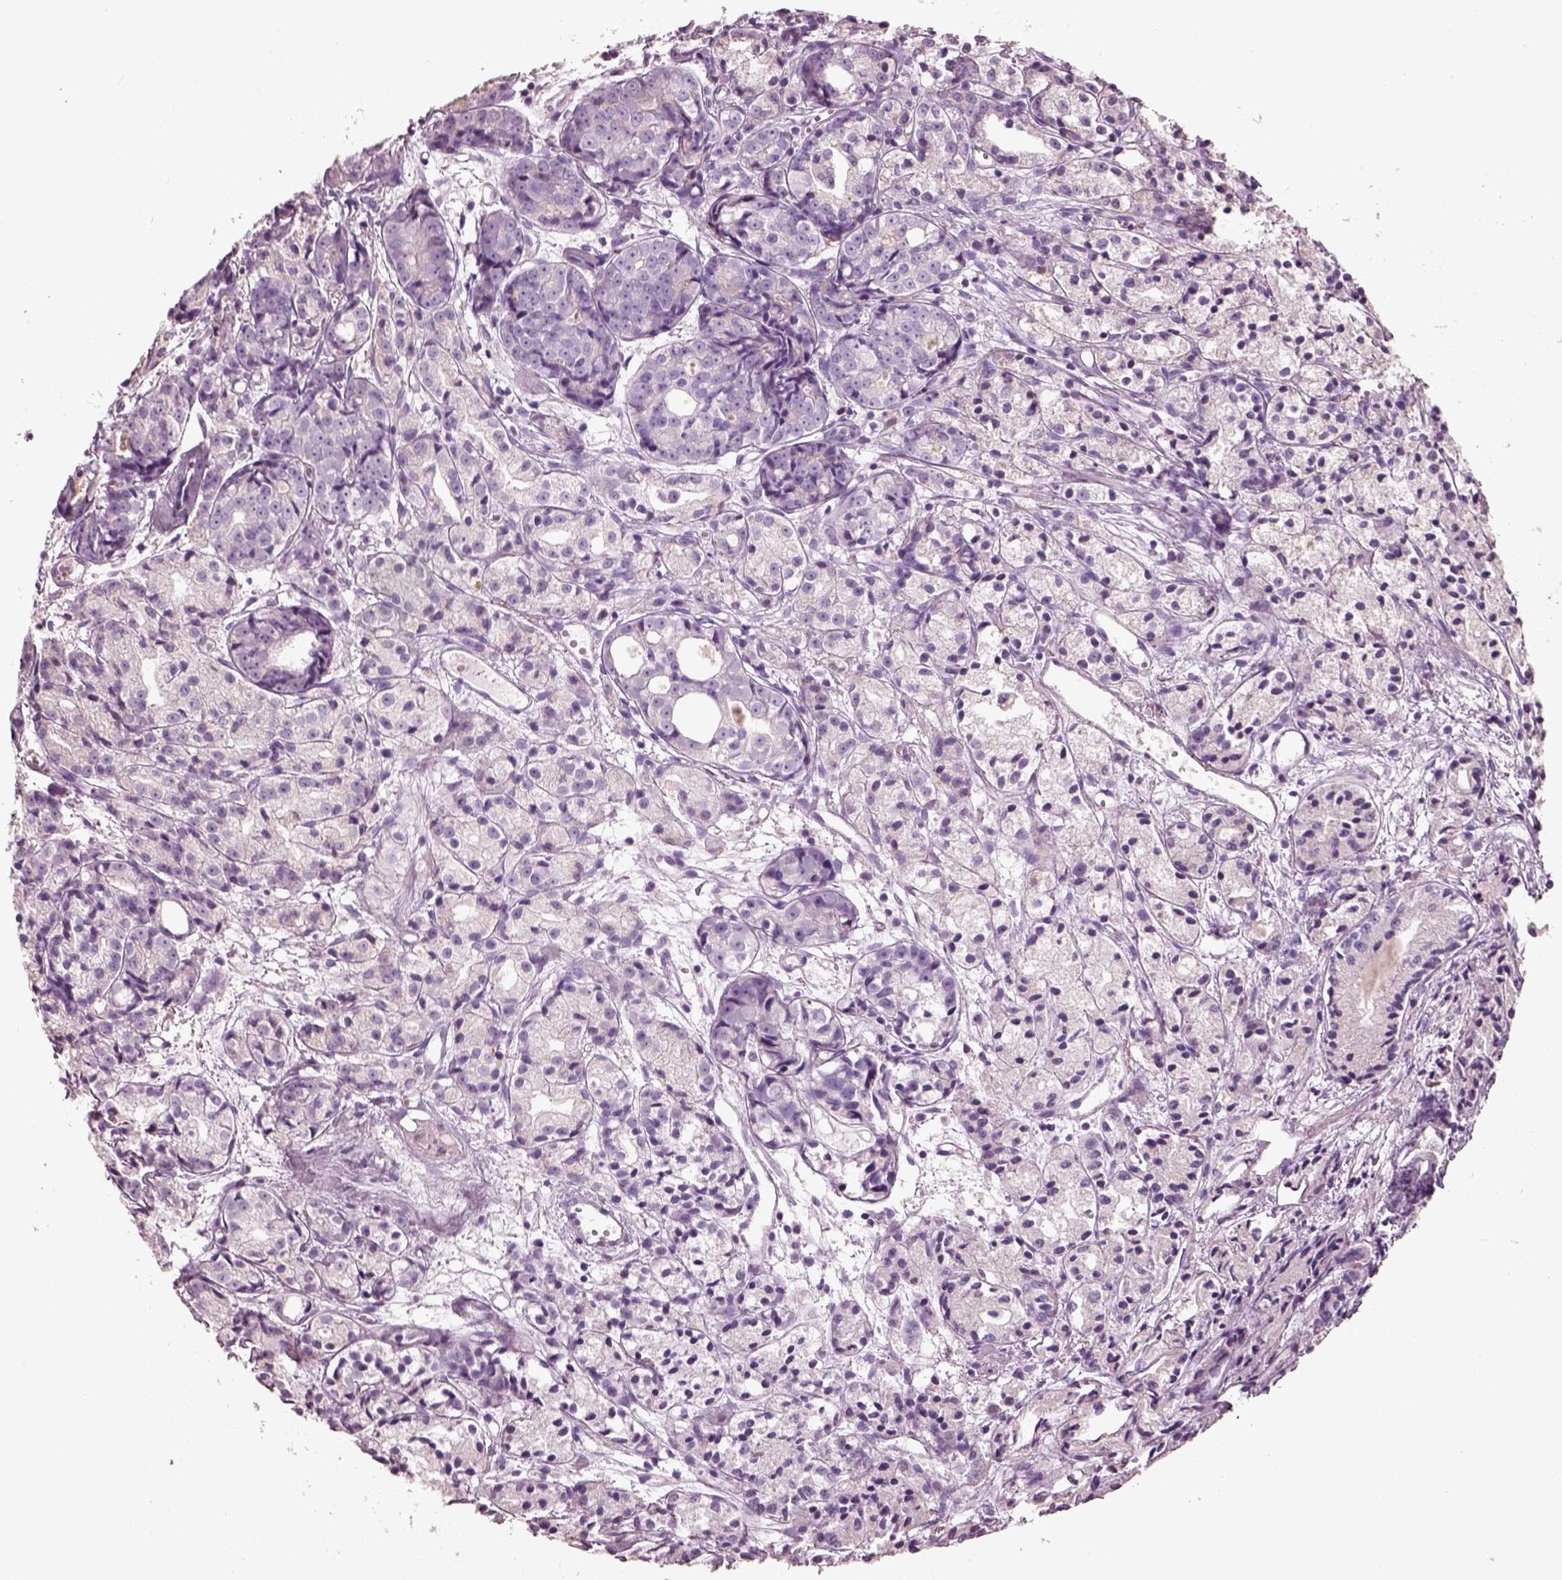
{"staining": {"intensity": "negative", "quantity": "none", "location": "none"}, "tissue": "prostate cancer", "cell_type": "Tumor cells", "image_type": "cancer", "snomed": [{"axis": "morphology", "description": "Adenocarcinoma, Medium grade"}, {"axis": "topography", "description": "Prostate"}], "caption": "Prostate adenocarcinoma (medium-grade) stained for a protein using IHC demonstrates no positivity tumor cells.", "gene": "PNOC", "patient": {"sex": "male", "age": 74}}